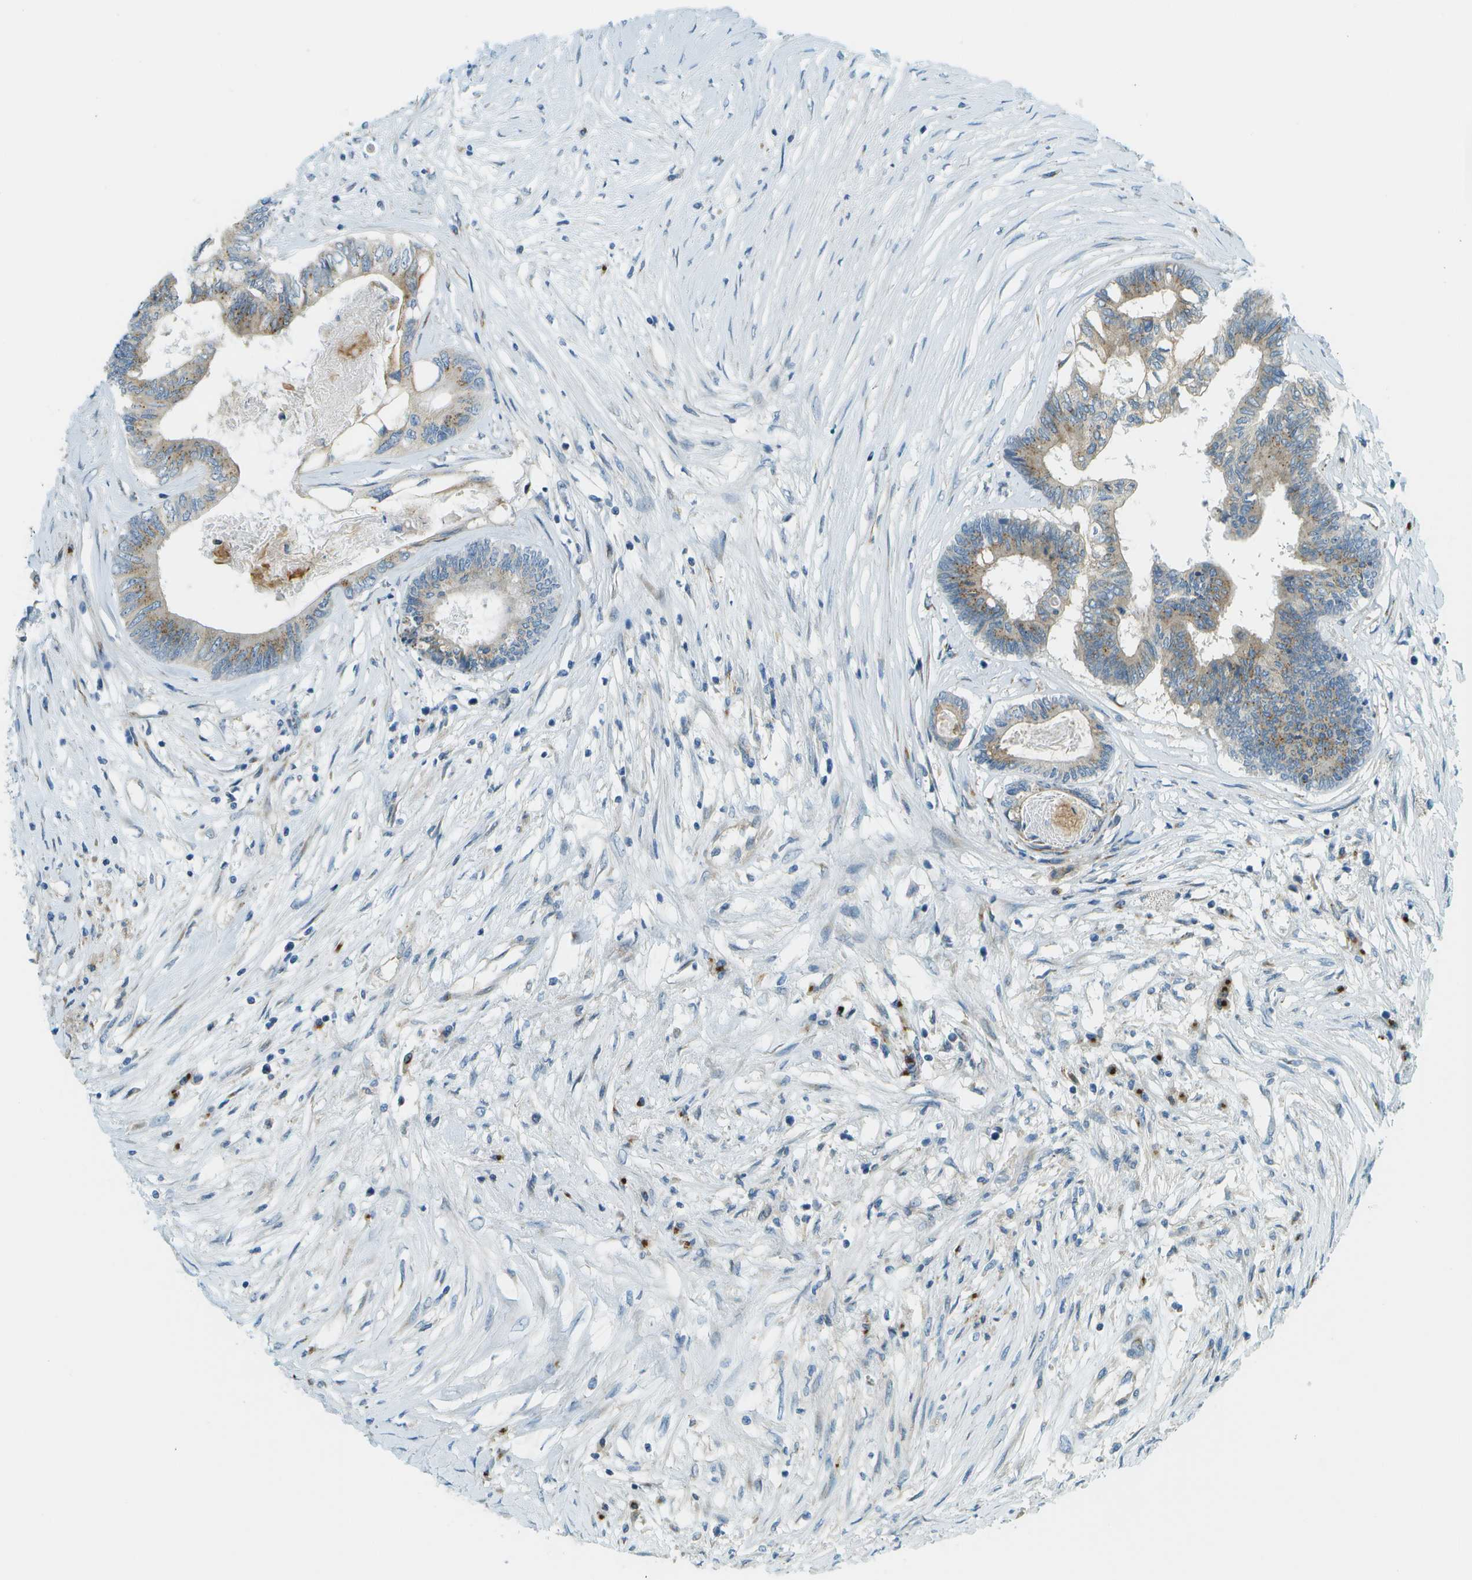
{"staining": {"intensity": "moderate", "quantity": ">75%", "location": "cytoplasmic/membranous"}, "tissue": "colorectal cancer", "cell_type": "Tumor cells", "image_type": "cancer", "snomed": [{"axis": "morphology", "description": "Adenocarcinoma, NOS"}, {"axis": "topography", "description": "Rectum"}], "caption": "This is a micrograph of immunohistochemistry (IHC) staining of colorectal cancer, which shows moderate positivity in the cytoplasmic/membranous of tumor cells.", "gene": "ACBD3", "patient": {"sex": "male", "age": 63}}